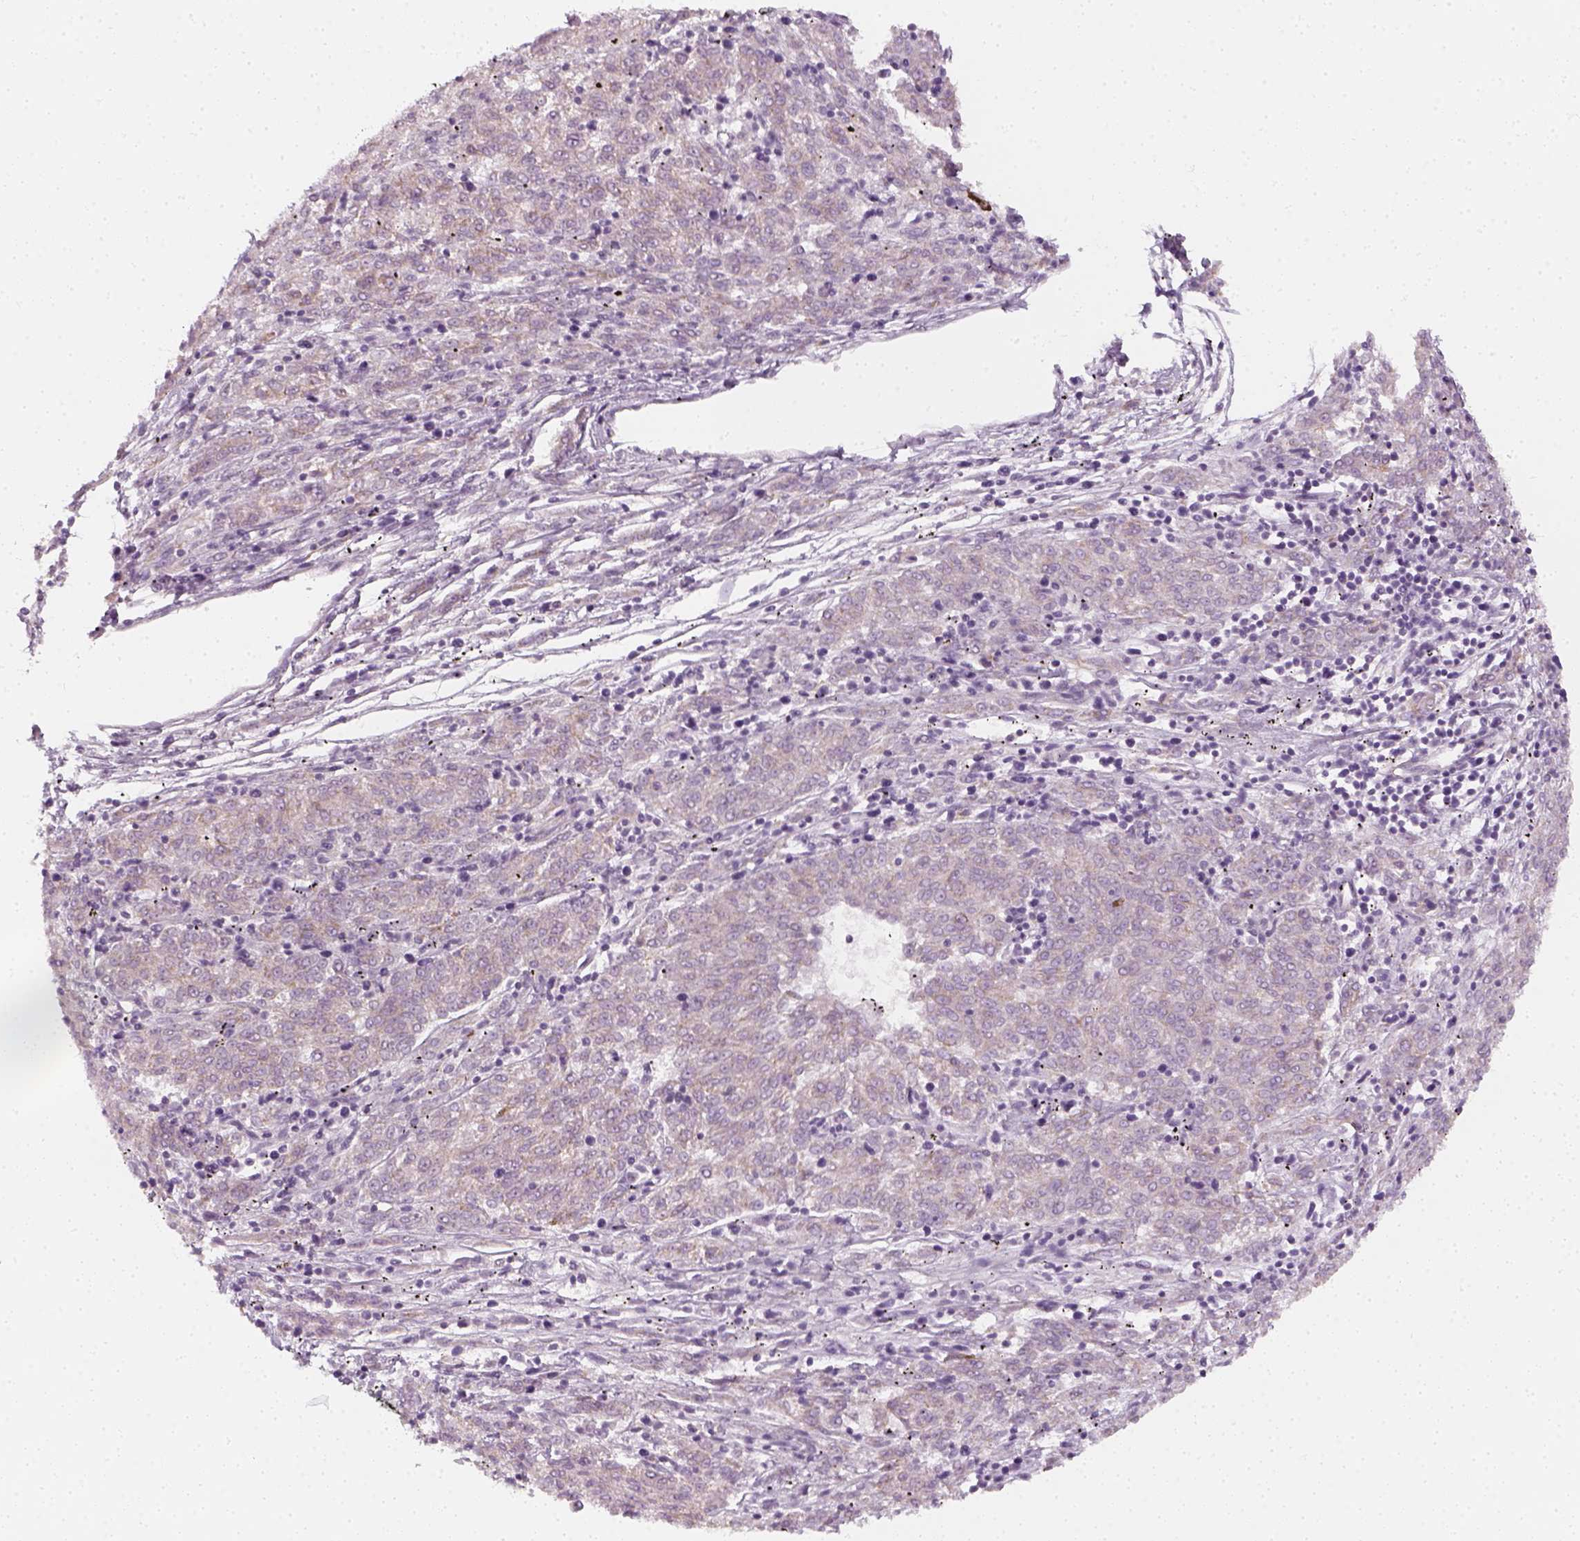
{"staining": {"intensity": "negative", "quantity": "none", "location": "none"}, "tissue": "melanoma", "cell_type": "Tumor cells", "image_type": "cancer", "snomed": [{"axis": "morphology", "description": "Malignant melanoma, NOS"}, {"axis": "topography", "description": "Skin"}], "caption": "A photomicrograph of malignant melanoma stained for a protein demonstrates no brown staining in tumor cells. (DAB immunohistochemistry (IHC) visualized using brightfield microscopy, high magnification).", "gene": "PRAME", "patient": {"sex": "female", "age": 72}}